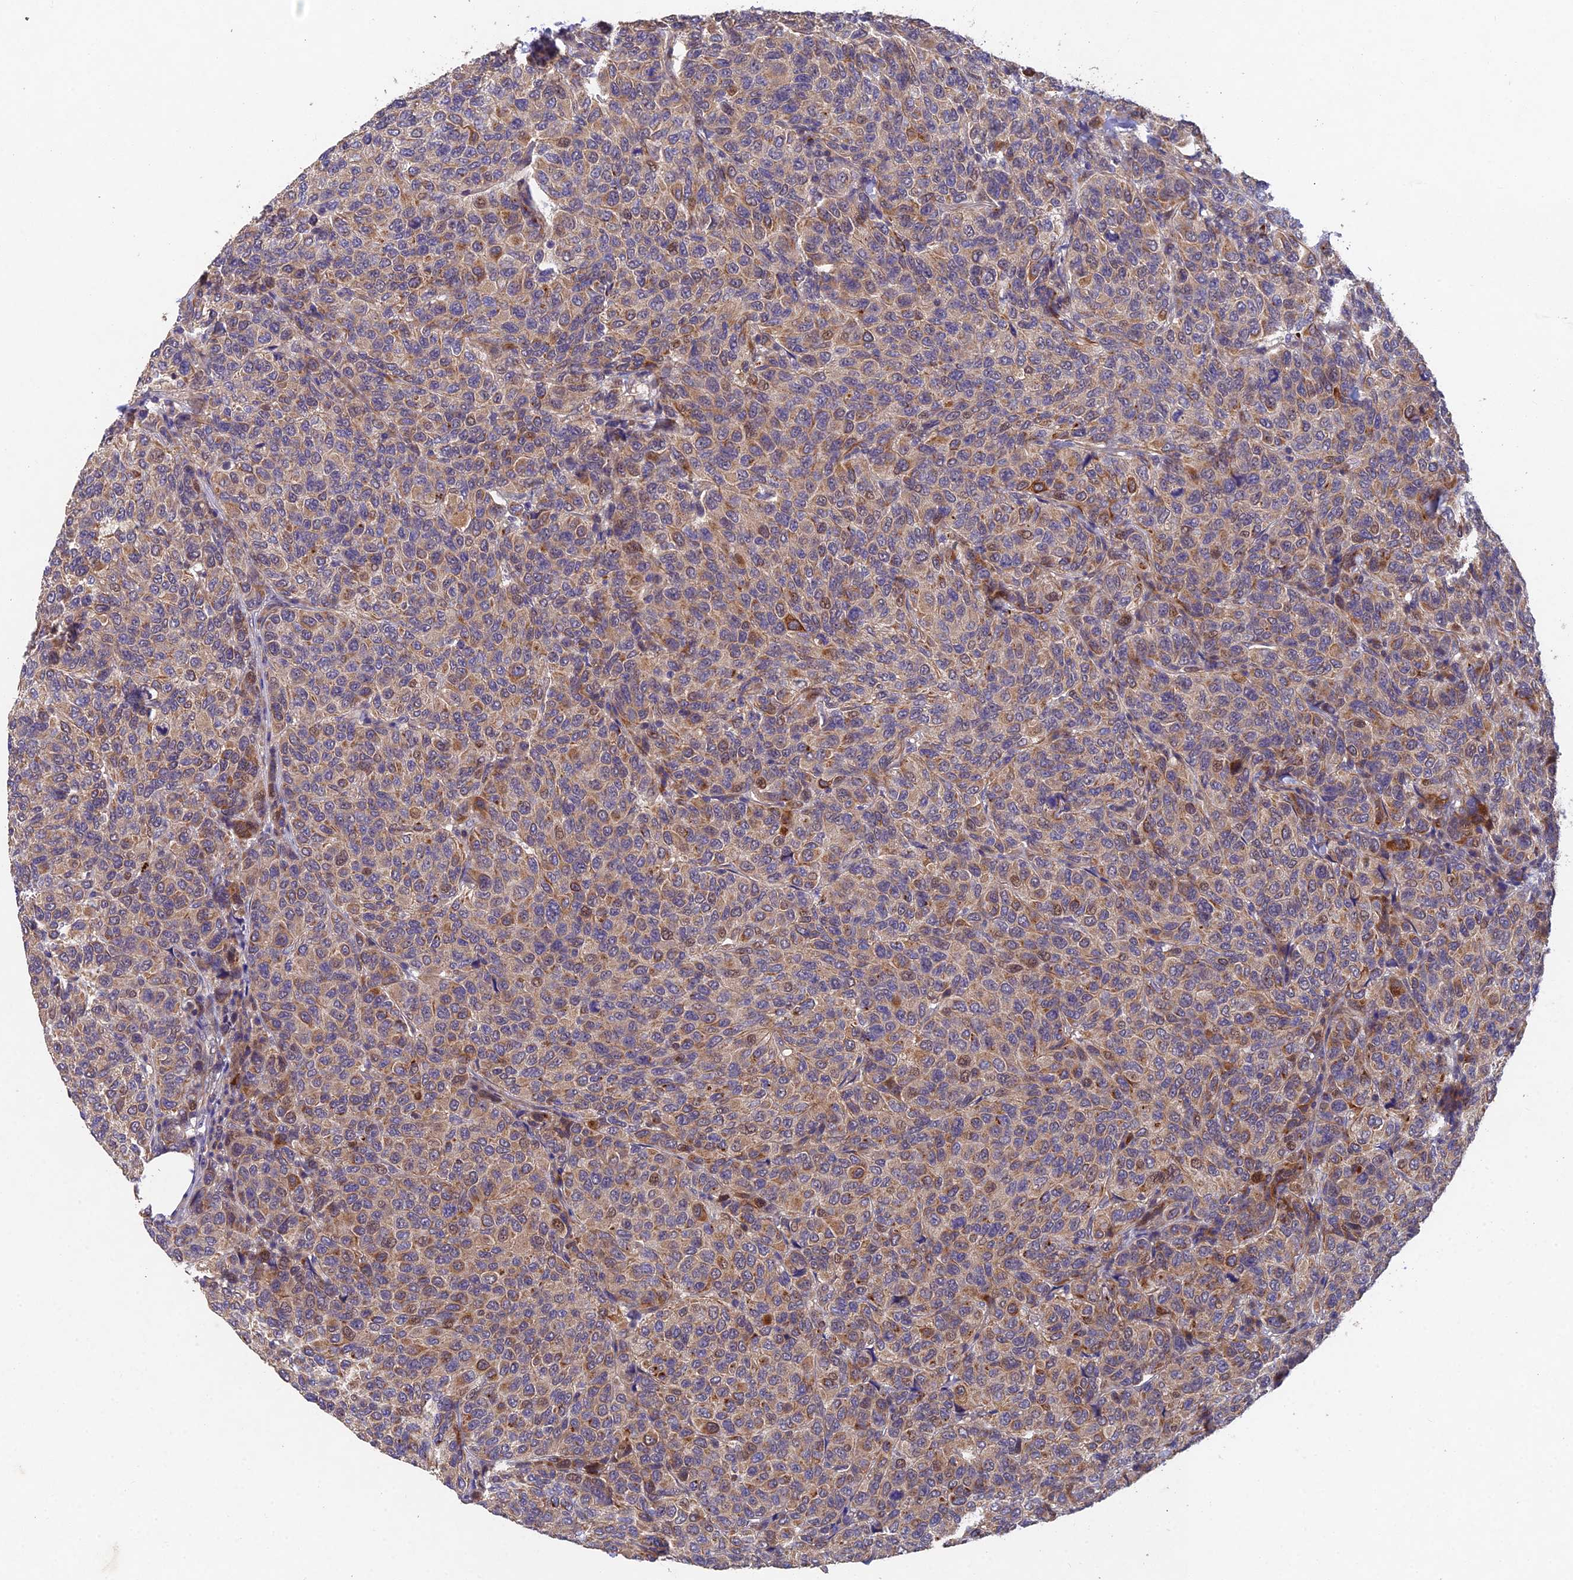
{"staining": {"intensity": "moderate", "quantity": "25%-75%", "location": "cytoplasmic/membranous"}, "tissue": "breast cancer", "cell_type": "Tumor cells", "image_type": "cancer", "snomed": [{"axis": "morphology", "description": "Duct carcinoma"}, {"axis": "topography", "description": "Breast"}], "caption": "High-power microscopy captured an IHC photomicrograph of breast intraductal carcinoma, revealing moderate cytoplasmic/membranous expression in approximately 25%-75% of tumor cells. (DAB = brown stain, brightfield microscopy at high magnification).", "gene": "NSMCE1", "patient": {"sex": "female", "age": 55}}